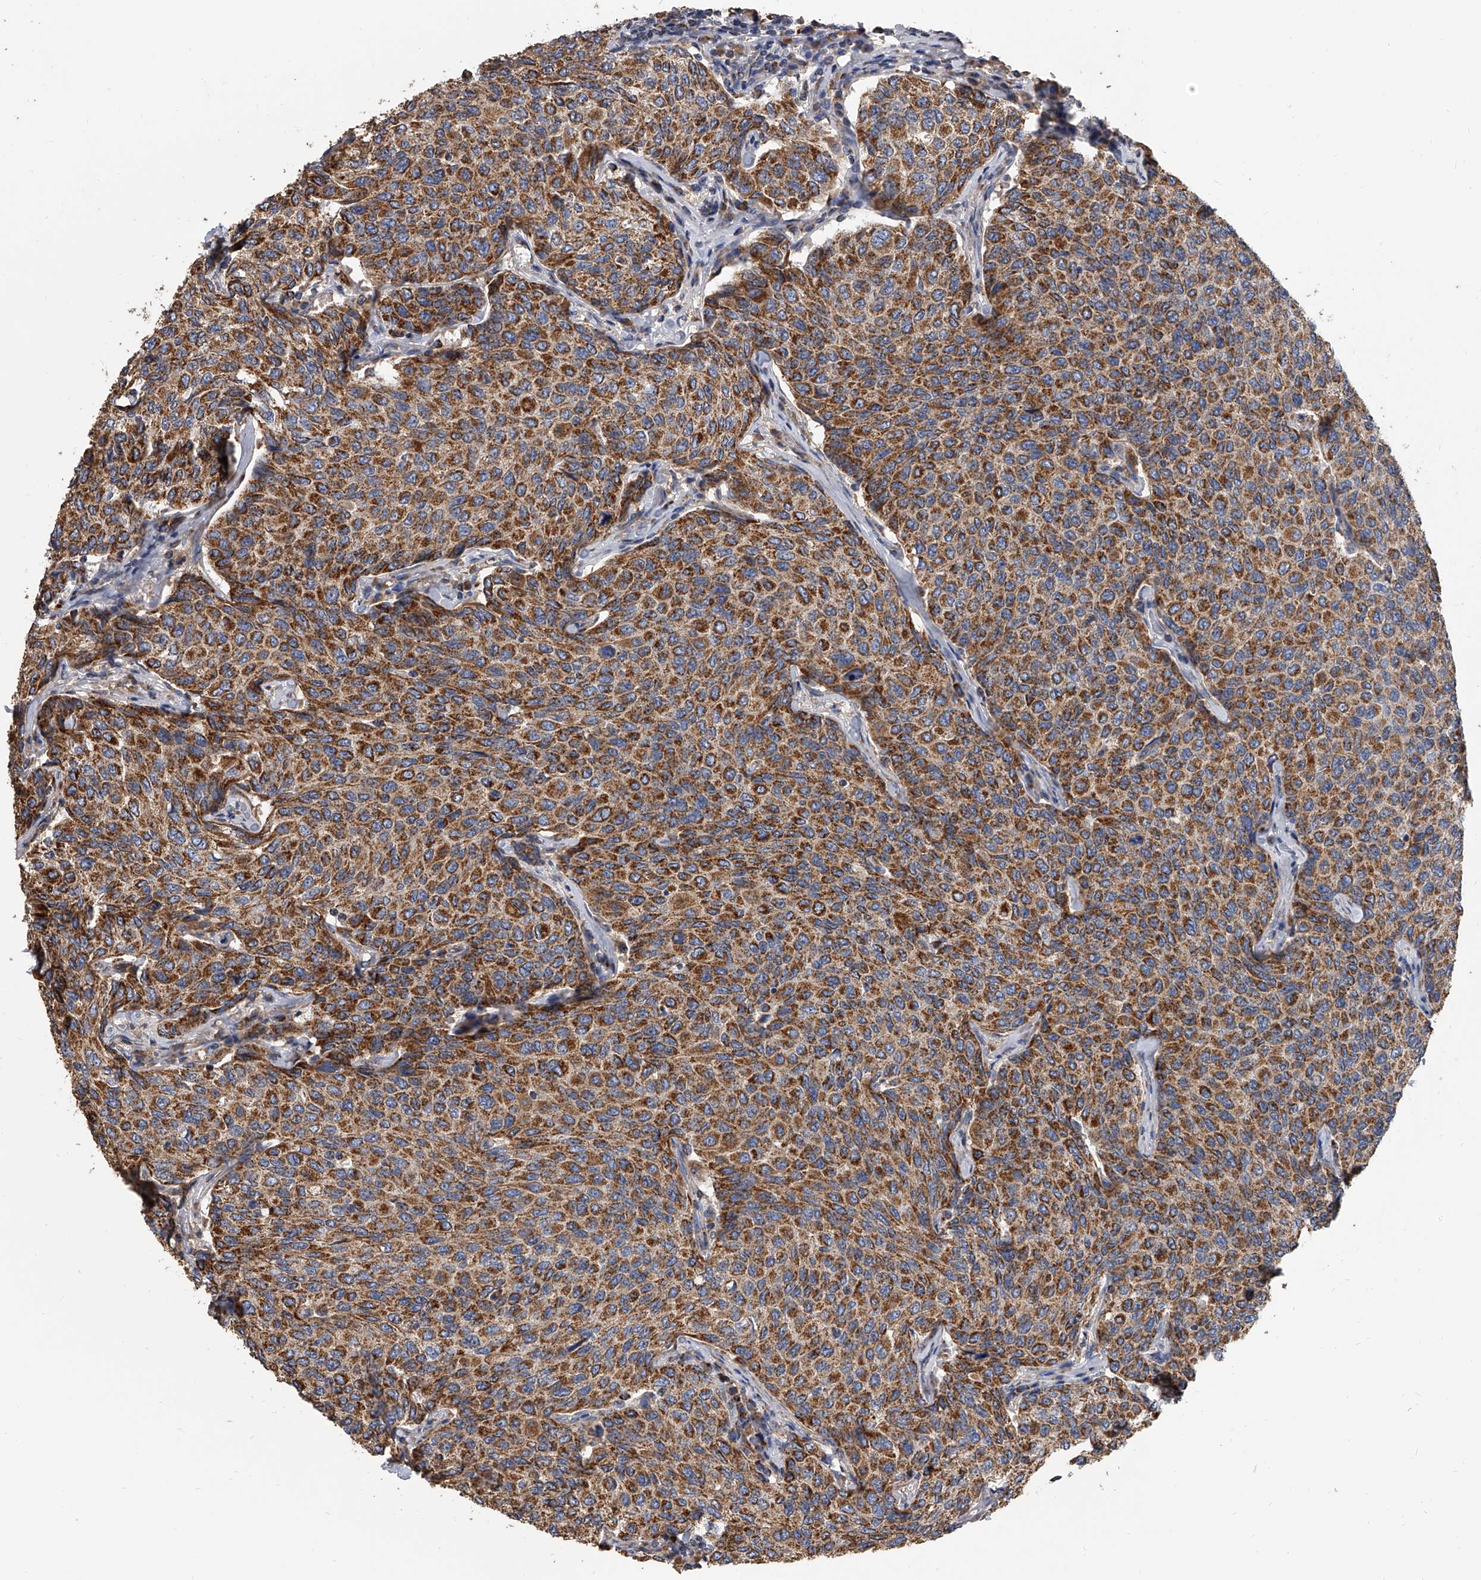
{"staining": {"intensity": "strong", "quantity": ">75%", "location": "cytoplasmic/membranous"}, "tissue": "breast cancer", "cell_type": "Tumor cells", "image_type": "cancer", "snomed": [{"axis": "morphology", "description": "Duct carcinoma"}, {"axis": "topography", "description": "Breast"}], "caption": "Immunohistochemistry (IHC) (DAB (3,3'-diaminobenzidine)) staining of intraductal carcinoma (breast) reveals strong cytoplasmic/membranous protein positivity in about >75% of tumor cells.", "gene": "MRPL28", "patient": {"sex": "female", "age": 55}}